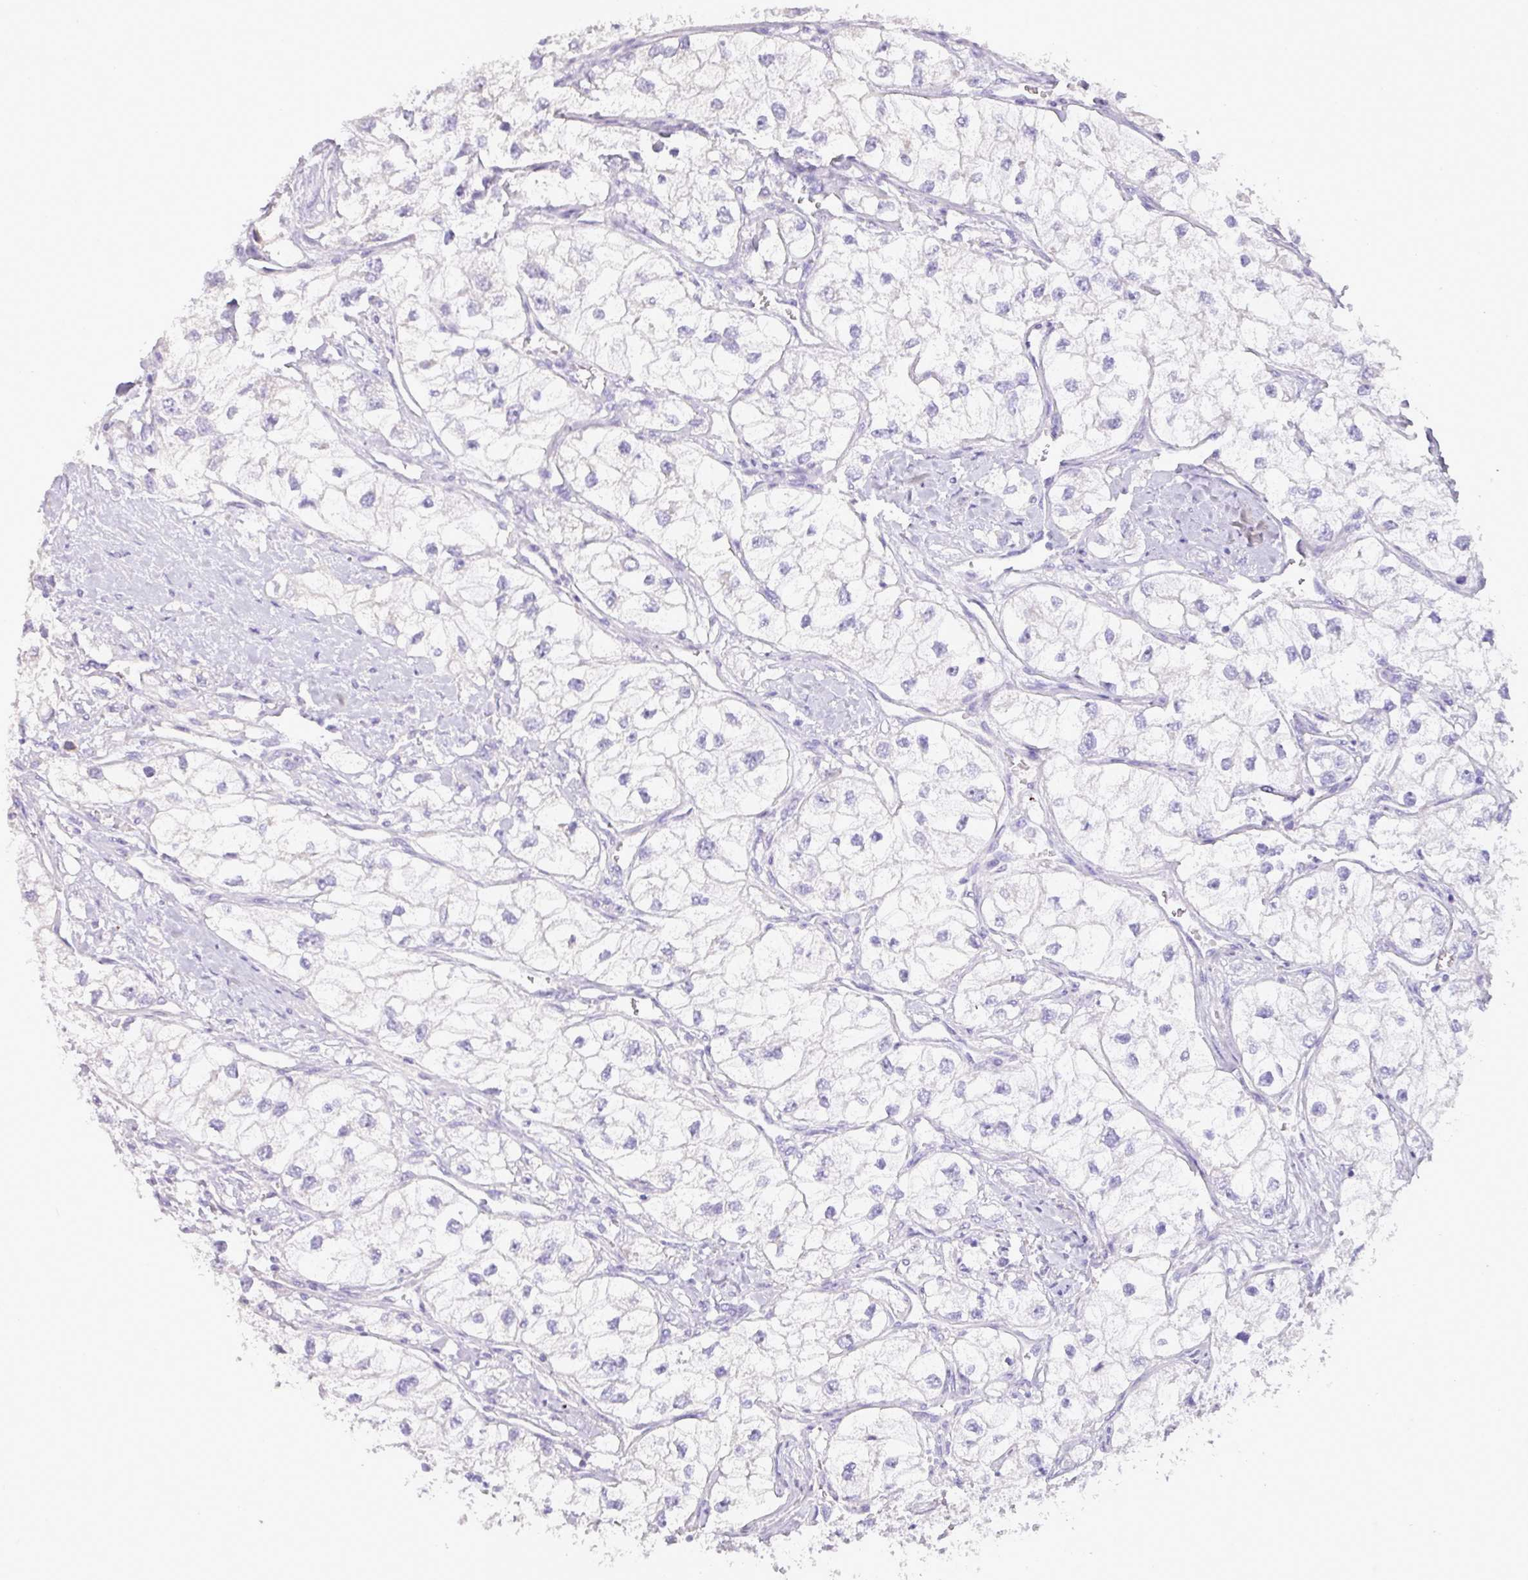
{"staining": {"intensity": "negative", "quantity": "none", "location": "none"}, "tissue": "renal cancer", "cell_type": "Tumor cells", "image_type": "cancer", "snomed": [{"axis": "morphology", "description": "Adenocarcinoma, NOS"}, {"axis": "topography", "description": "Kidney"}], "caption": "Protein analysis of renal adenocarcinoma demonstrates no significant staining in tumor cells. The staining is performed using DAB (3,3'-diaminobenzidine) brown chromogen with nuclei counter-stained in using hematoxylin.", "gene": "BRINP2", "patient": {"sex": "male", "age": 59}}